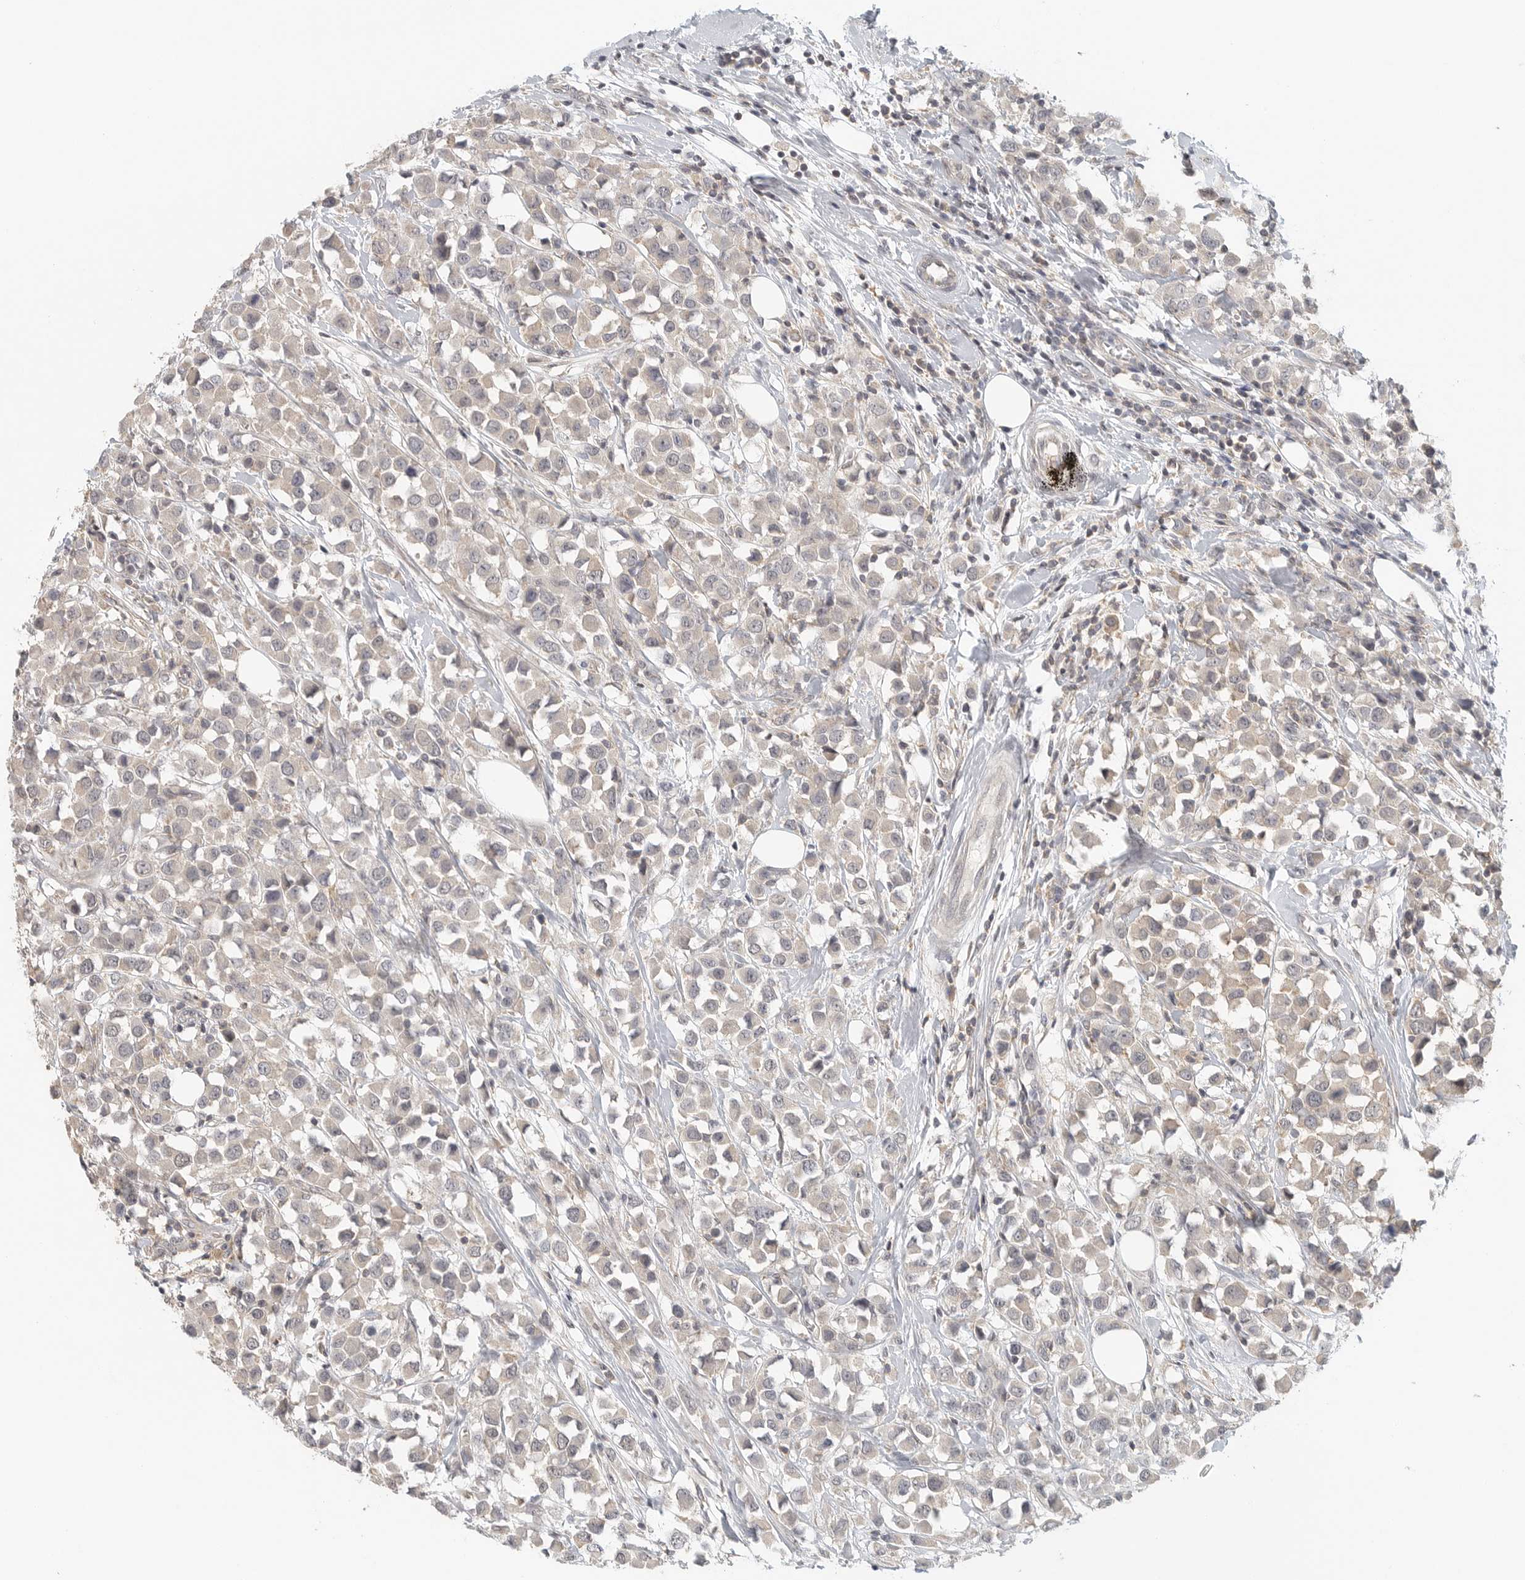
{"staining": {"intensity": "negative", "quantity": "none", "location": "none"}, "tissue": "breast cancer", "cell_type": "Tumor cells", "image_type": "cancer", "snomed": [{"axis": "morphology", "description": "Duct carcinoma"}, {"axis": "topography", "description": "Breast"}], "caption": "Immunohistochemical staining of intraductal carcinoma (breast) displays no significant expression in tumor cells. The staining is performed using DAB (3,3'-diaminobenzidine) brown chromogen with nuclei counter-stained in using hematoxylin.", "gene": "HDAC6", "patient": {"sex": "female", "age": 61}}